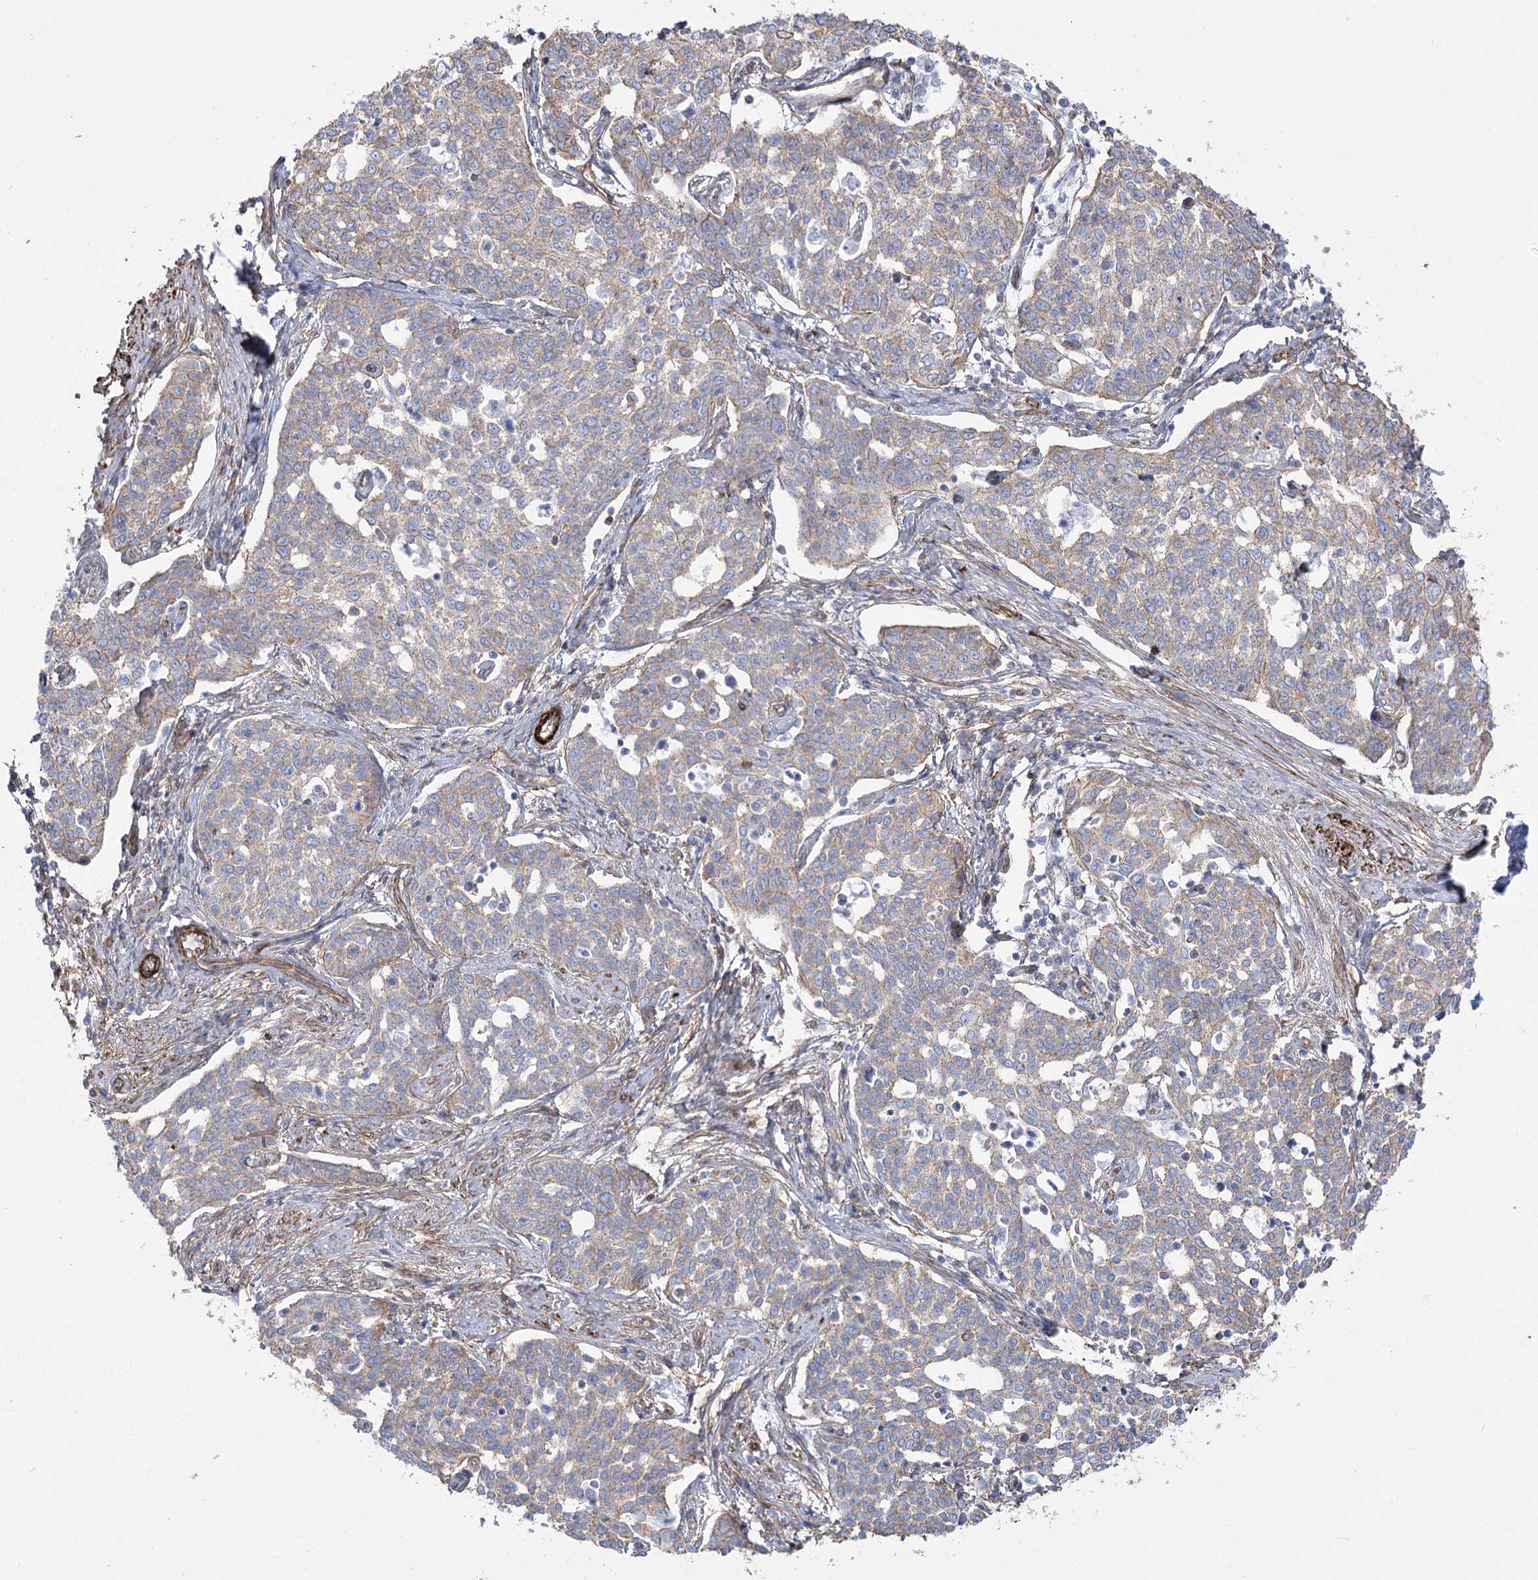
{"staining": {"intensity": "weak", "quantity": "25%-75%", "location": "cytoplasmic/membranous"}, "tissue": "cervical cancer", "cell_type": "Tumor cells", "image_type": "cancer", "snomed": [{"axis": "morphology", "description": "Squamous cell carcinoma, NOS"}, {"axis": "topography", "description": "Cervix"}], "caption": "Immunohistochemical staining of human cervical cancer (squamous cell carcinoma) exhibits low levels of weak cytoplasmic/membranous positivity in approximately 25%-75% of tumor cells.", "gene": "PLEKHA5", "patient": {"sex": "female", "age": 34}}